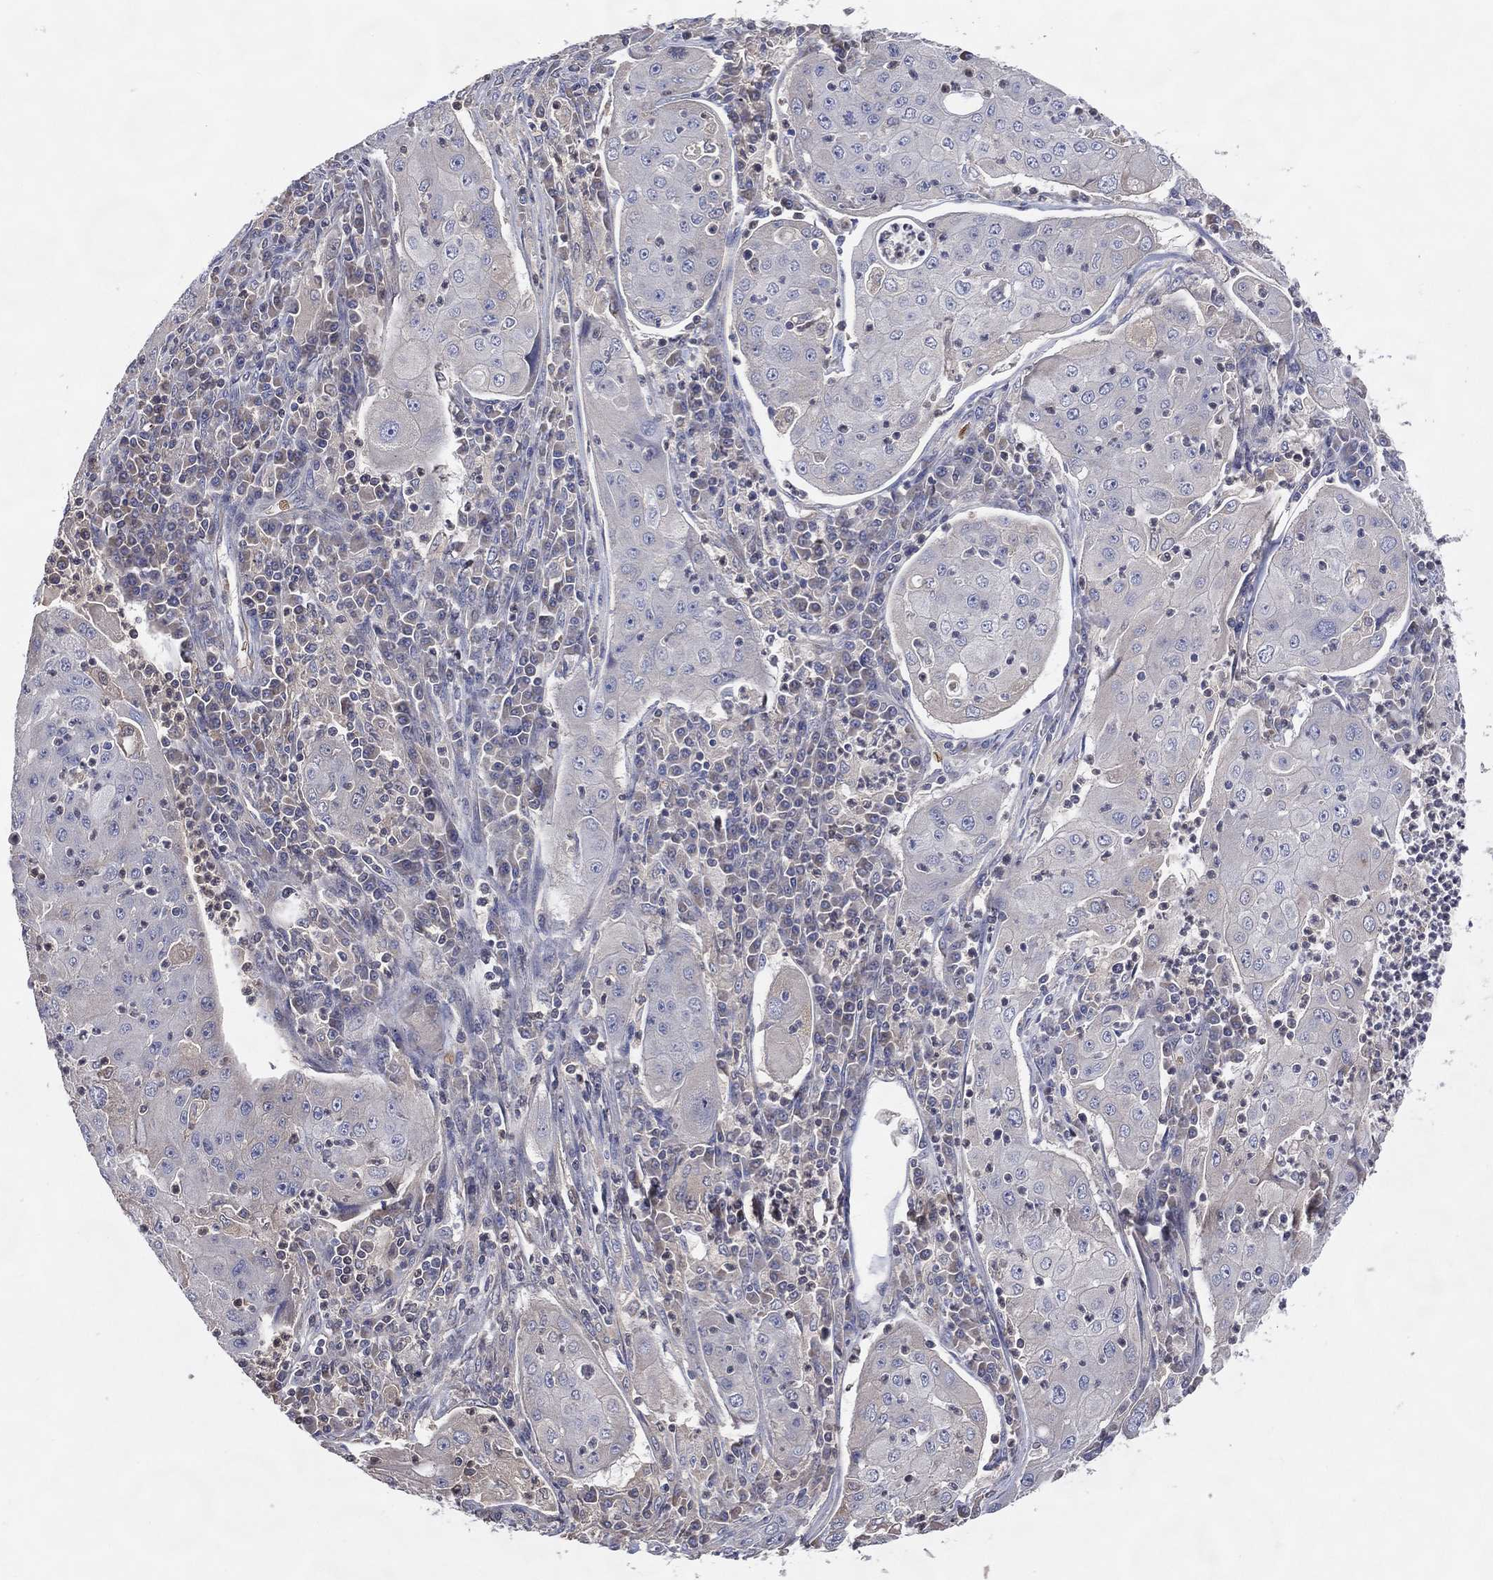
{"staining": {"intensity": "negative", "quantity": "none", "location": "none"}, "tissue": "lung cancer", "cell_type": "Tumor cells", "image_type": "cancer", "snomed": [{"axis": "morphology", "description": "Squamous cell carcinoma, NOS"}, {"axis": "topography", "description": "Lung"}], "caption": "A histopathology image of lung cancer (squamous cell carcinoma) stained for a protein exhibits no brown staining in tumor cells. (DAB (3,3'-diaminobenzidine) IHC visualized using brightfield microscopy, high magnification).", "gene": "DNAH7", "patient": {"sex": "female", "age": 59}}